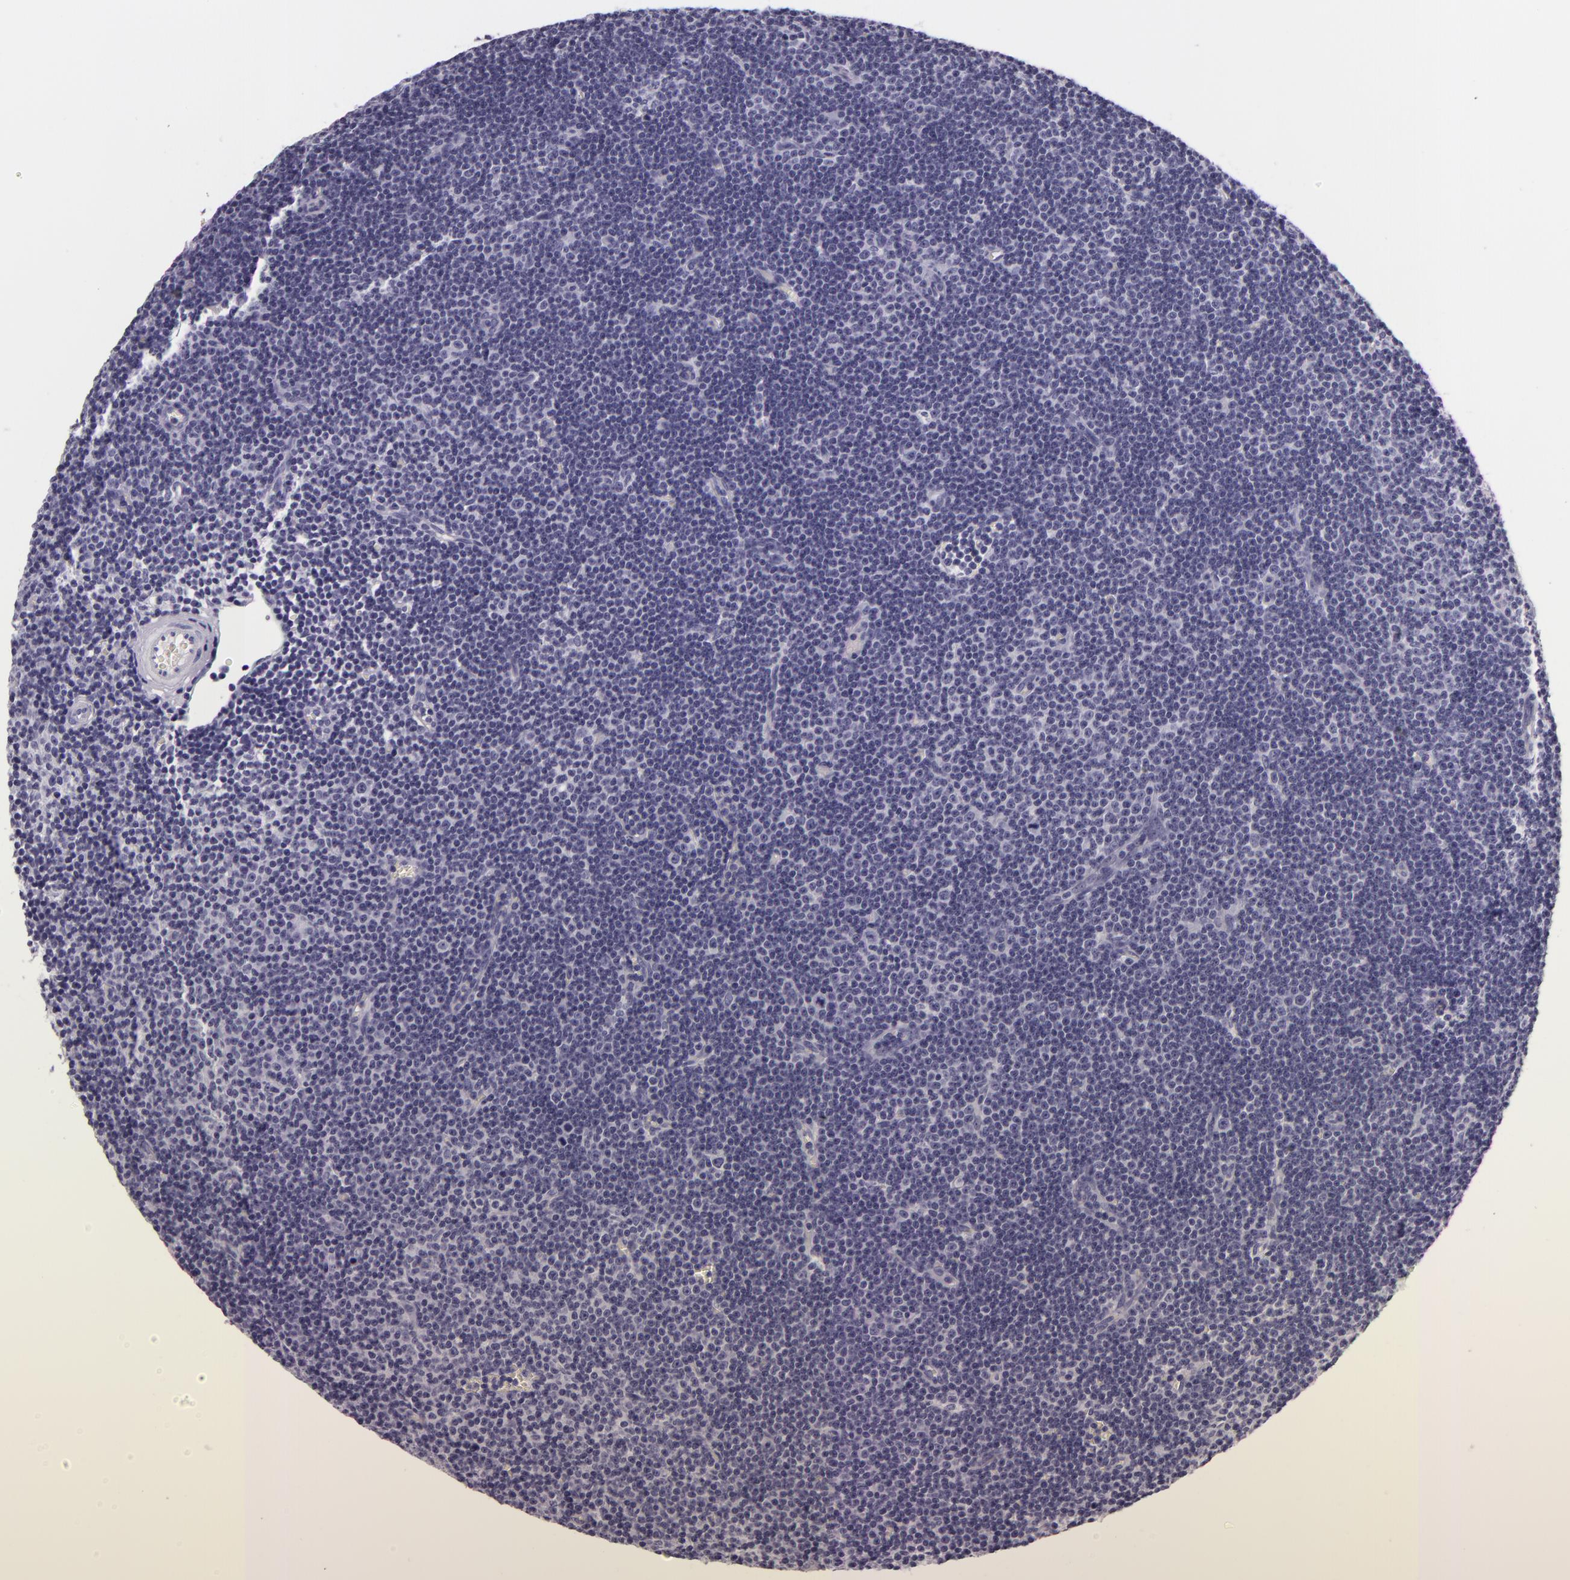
{"staining": {"intensity": "negative", "quantity": "none", "location": "none"}, "tissue": "lymphoma", "cell_type": "Tumor cells", "image_type": "cancer", "snomed": [{"axis": "morphology", "description": "Malignant lymphoma, non-Hodgkin's type, Low grade"}, {"axis": "topography", "description": "Lymph node"}], "caption": "A high-resolution photomicrograph shows immunohistochemistry (IHC) staining of low-grade malignant lymphoma, non-Hodgkin's type, which demonstrates no significant expression in tumor cells. (DAB immunohistochemistry (IHC), high magnification).", "gene": "DLG4", "patient": {"sex": "male", "age": 57}}